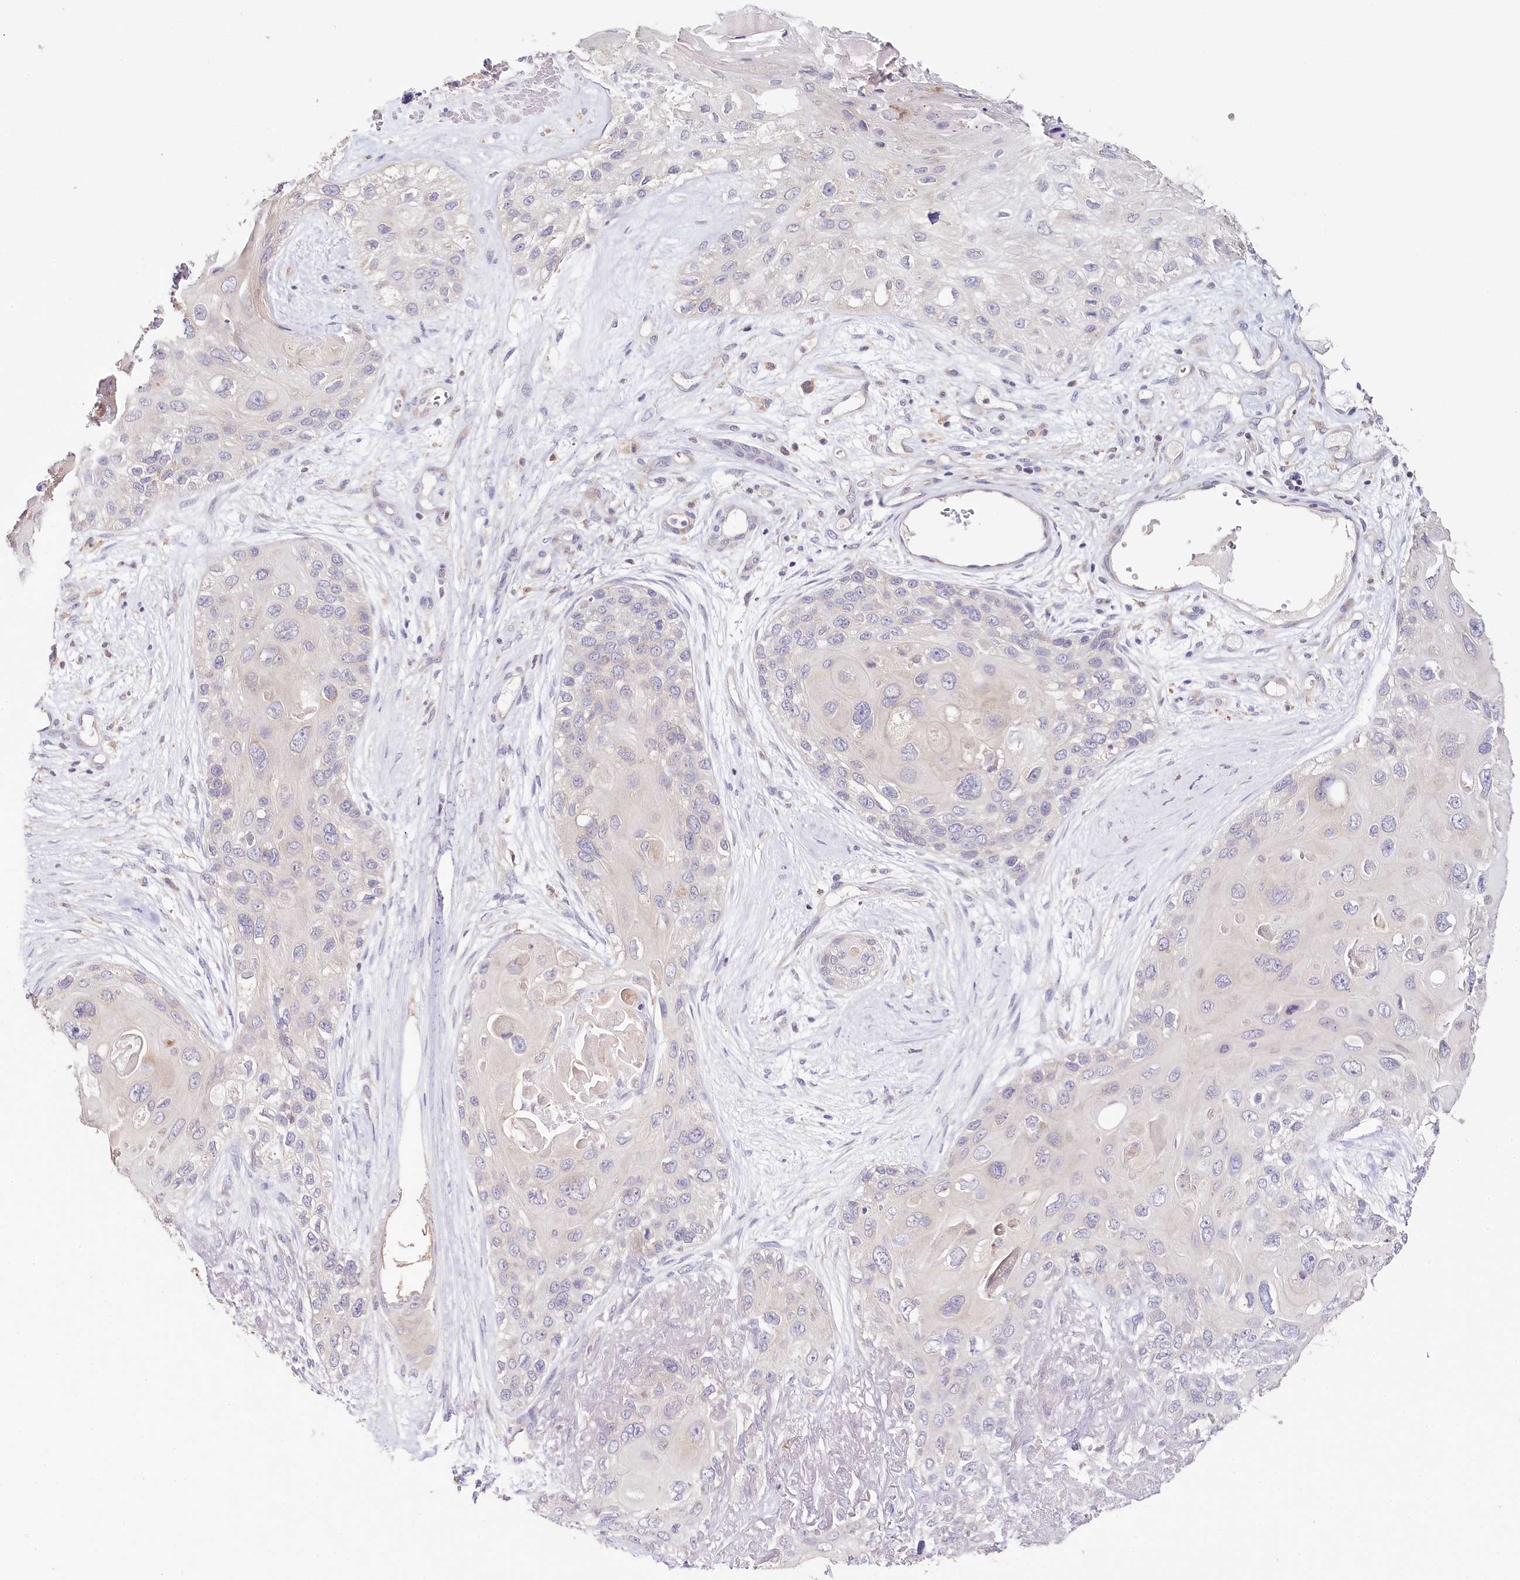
{"staining": {"intensity": "negative", "quantity": "none", "location": "none"}, "tissue": "skin cancer", "cell_type": "Tumor cells", "image_type": "cancer", "snomed": [{"axis": "morphology", "description": "Normal tissue, NOS"}, {"axis": "morphology", "description": "Squamous cell carcinoma, NOS"}, {"axis": "topography", "description": "Skin"}], "caption": "IHC photomicrograph of neoplastic tissue: skin squamous cell carcinoma stained with DAB (3,3'-diaminobenzidine) shows no significant protein expression in tumor cells.", "gene": "DAPK1", "patient": {"sex": "male", "age": 72}}